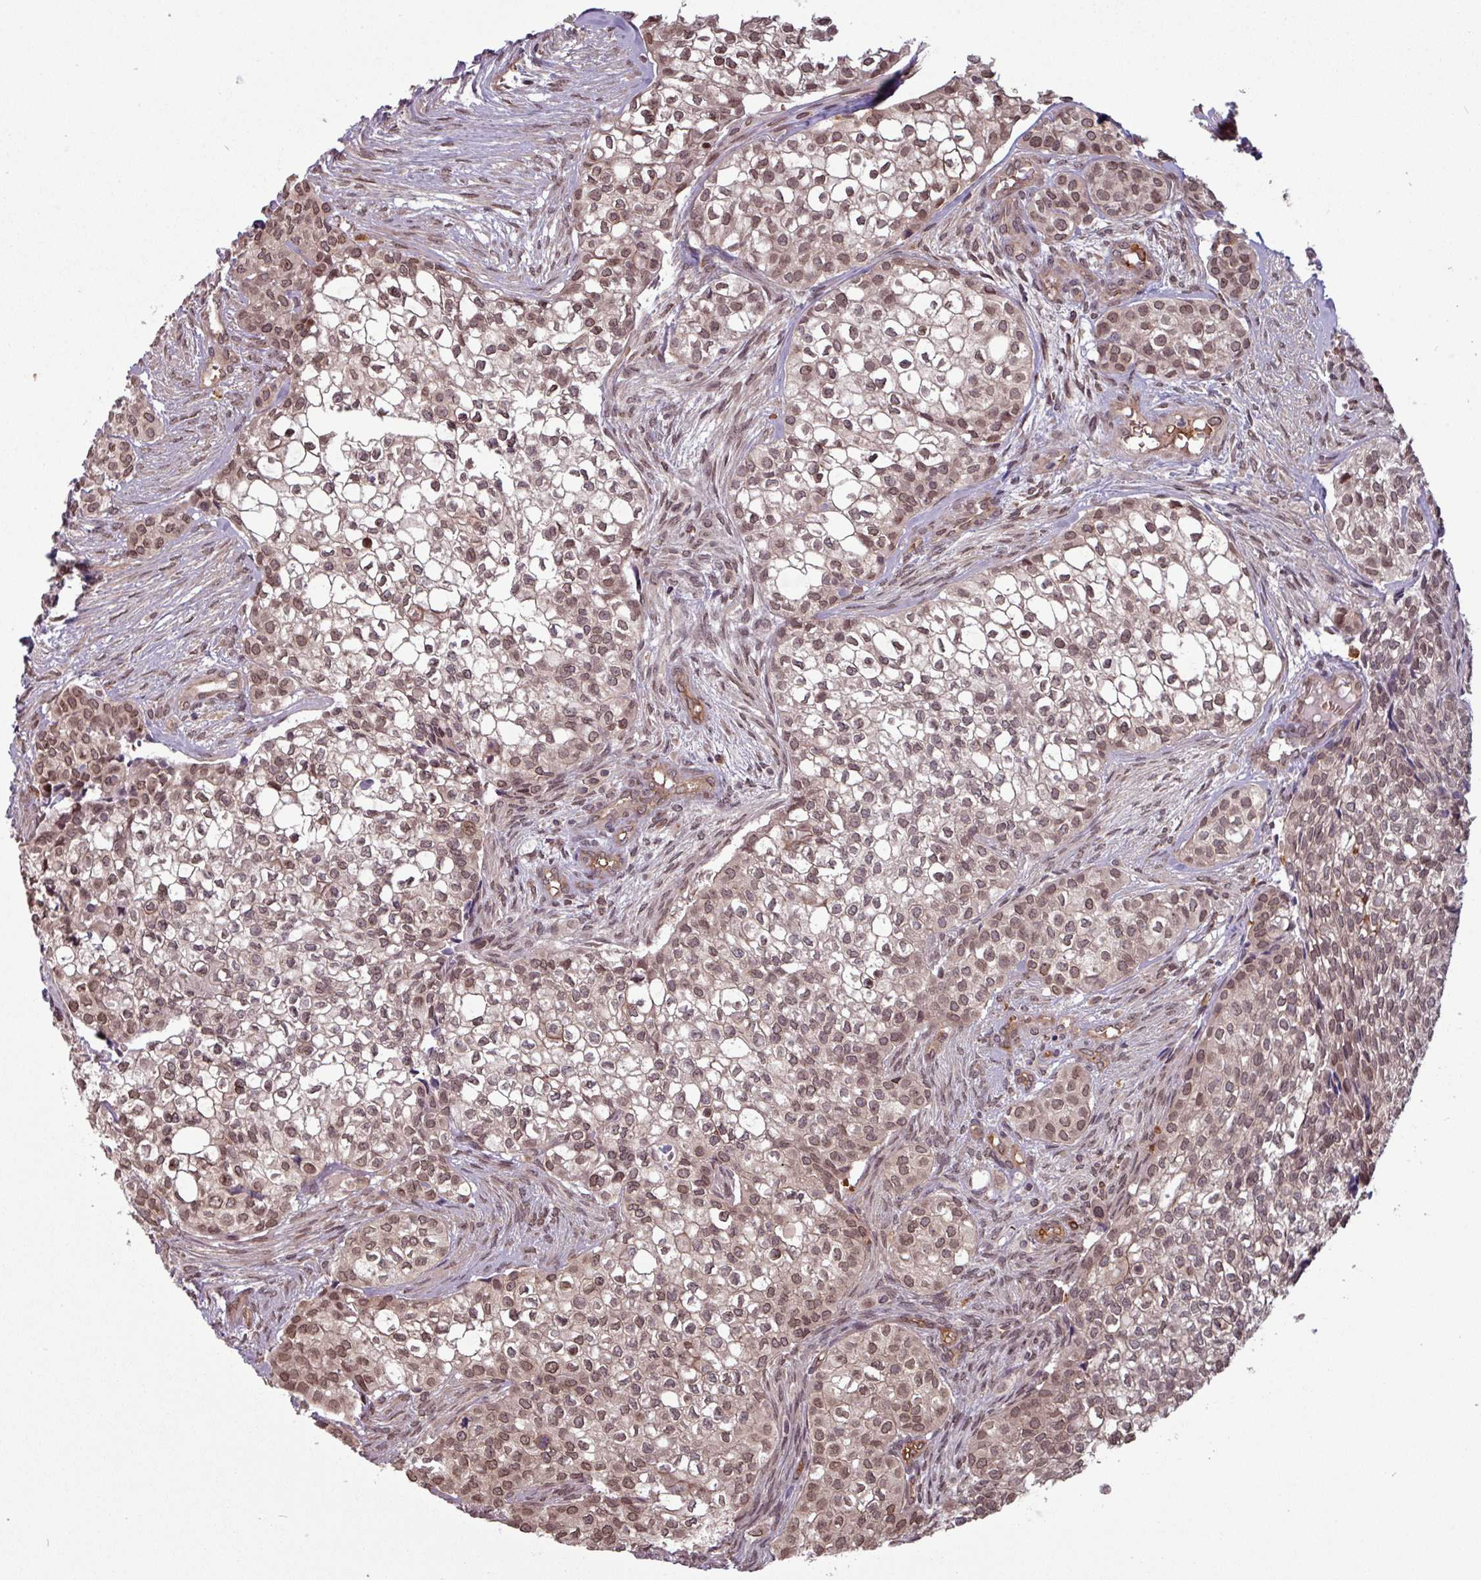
{"staining": {"intensity": "moderate", "quantity": ">75%", "location": "nuclear"}, "tissue": "head and neck cancer", "cell_type": "Tumor cells", "image_type": "cancer", "snomed": [{"axis": "morphology", "description": "Adenocarcinoma, NOS"}, {"axis": "topography", "description": "Head-Neck"}], "caption": "DAB immunohistochemical staining of head and neck adenocarcinoma demonstrates moderate nuclear protein positivity in about >75% of tumor cells.", "gene": "RBM4B", "patient": {"sex": "male", "age": 81}}